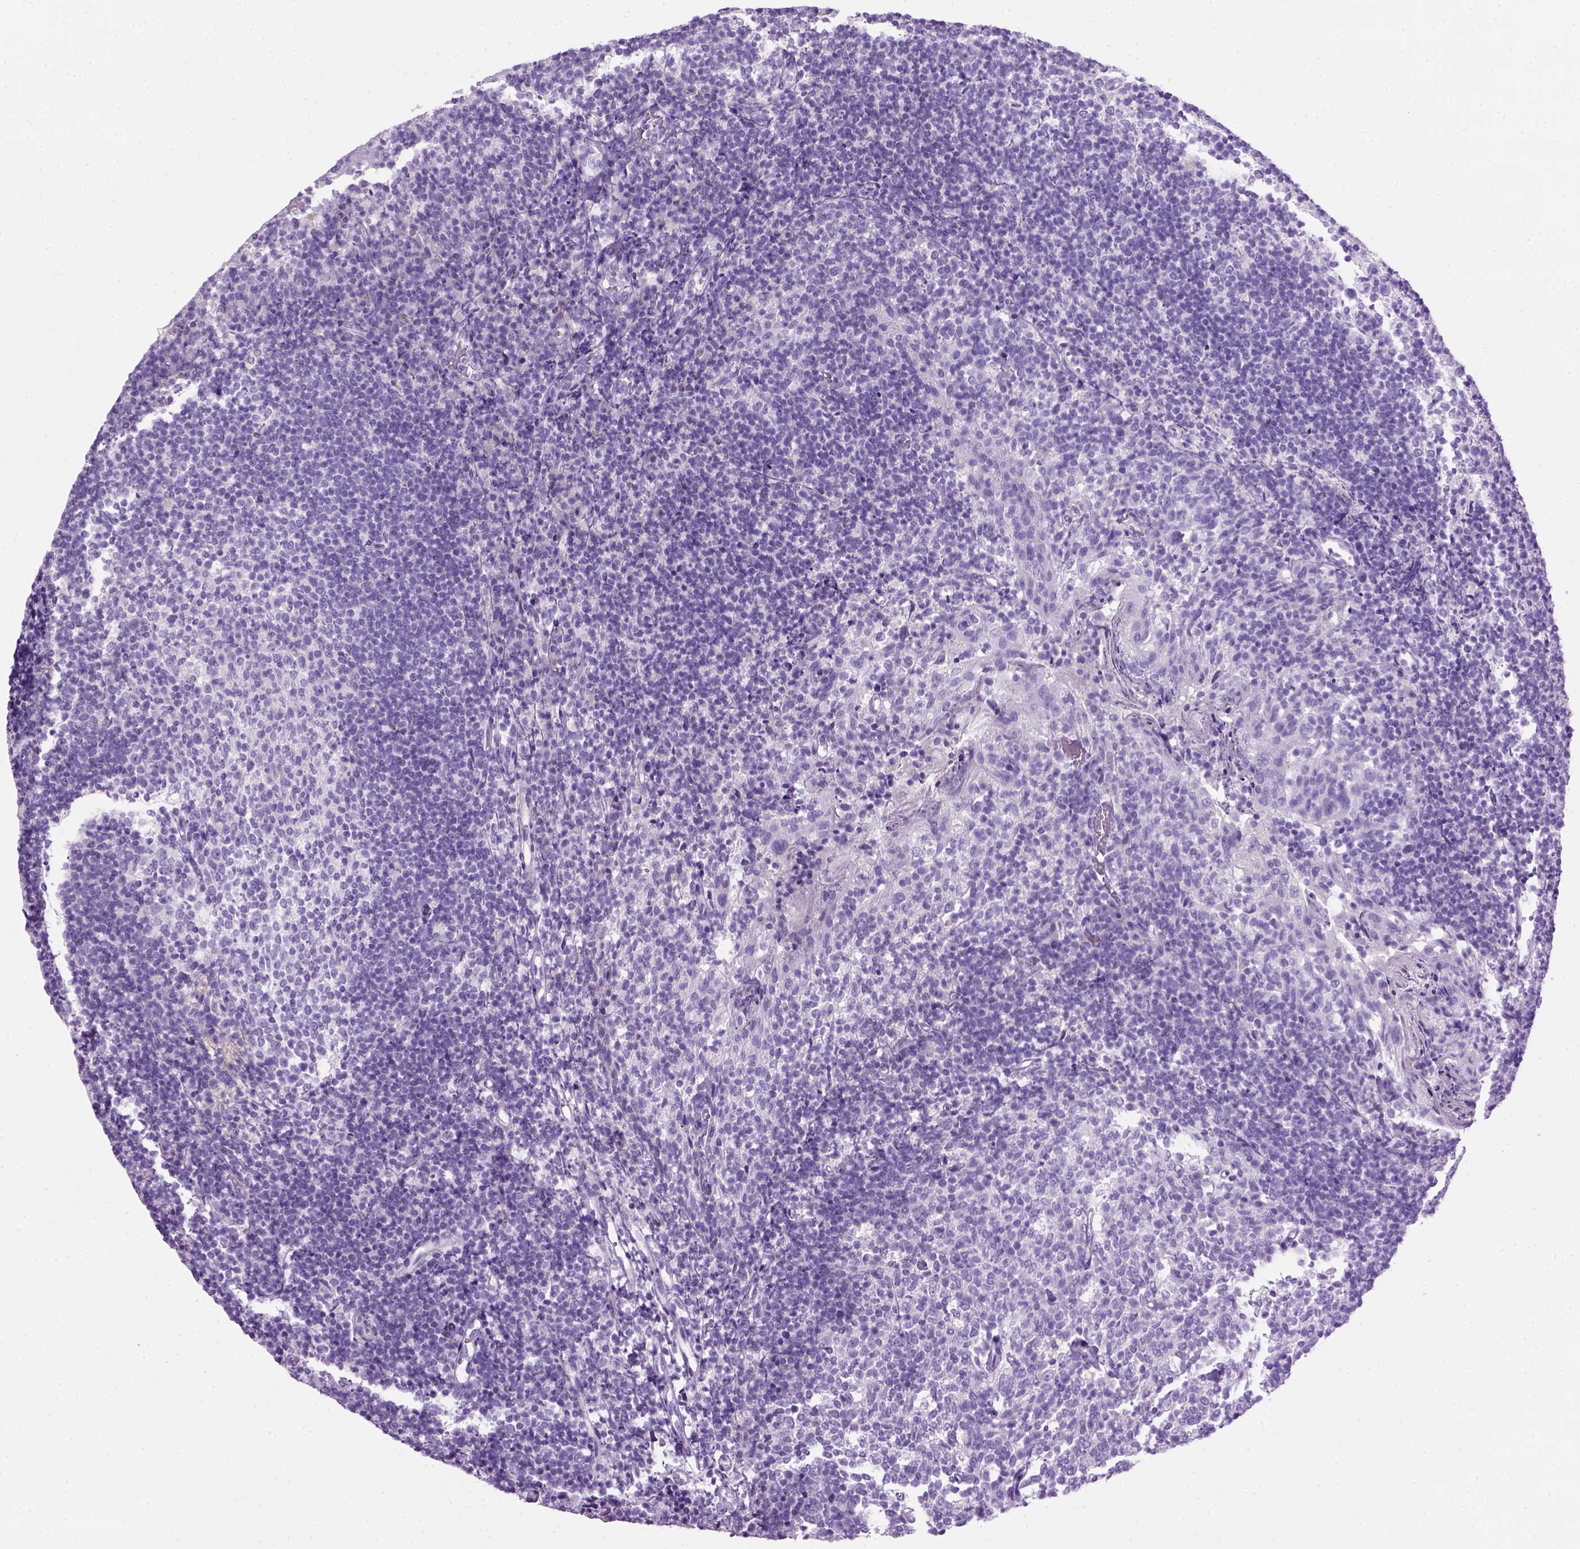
{"staining": {"intensity": "negative", "quantity": "none", "location": "none"}, "tissue": "tonsil", "cell_type": "Germinal center cells", "image_type": "normal", "snomed": [{"axis": "morphology", "description": "Normal tissue, NOS"}, {"axis": "topography", "description": "Tonsil"}], "caption": "A high-resolution histopathology image shows IHC staining of benign tonsil, which exhibits no significant expression in germinal center cells. (DAB (3,3'-diaminobenzidine) immunohistochemistry (IHC), high magnification).", "gene": "GABRB2", "patient": {"sex": "female", "age": 10}}